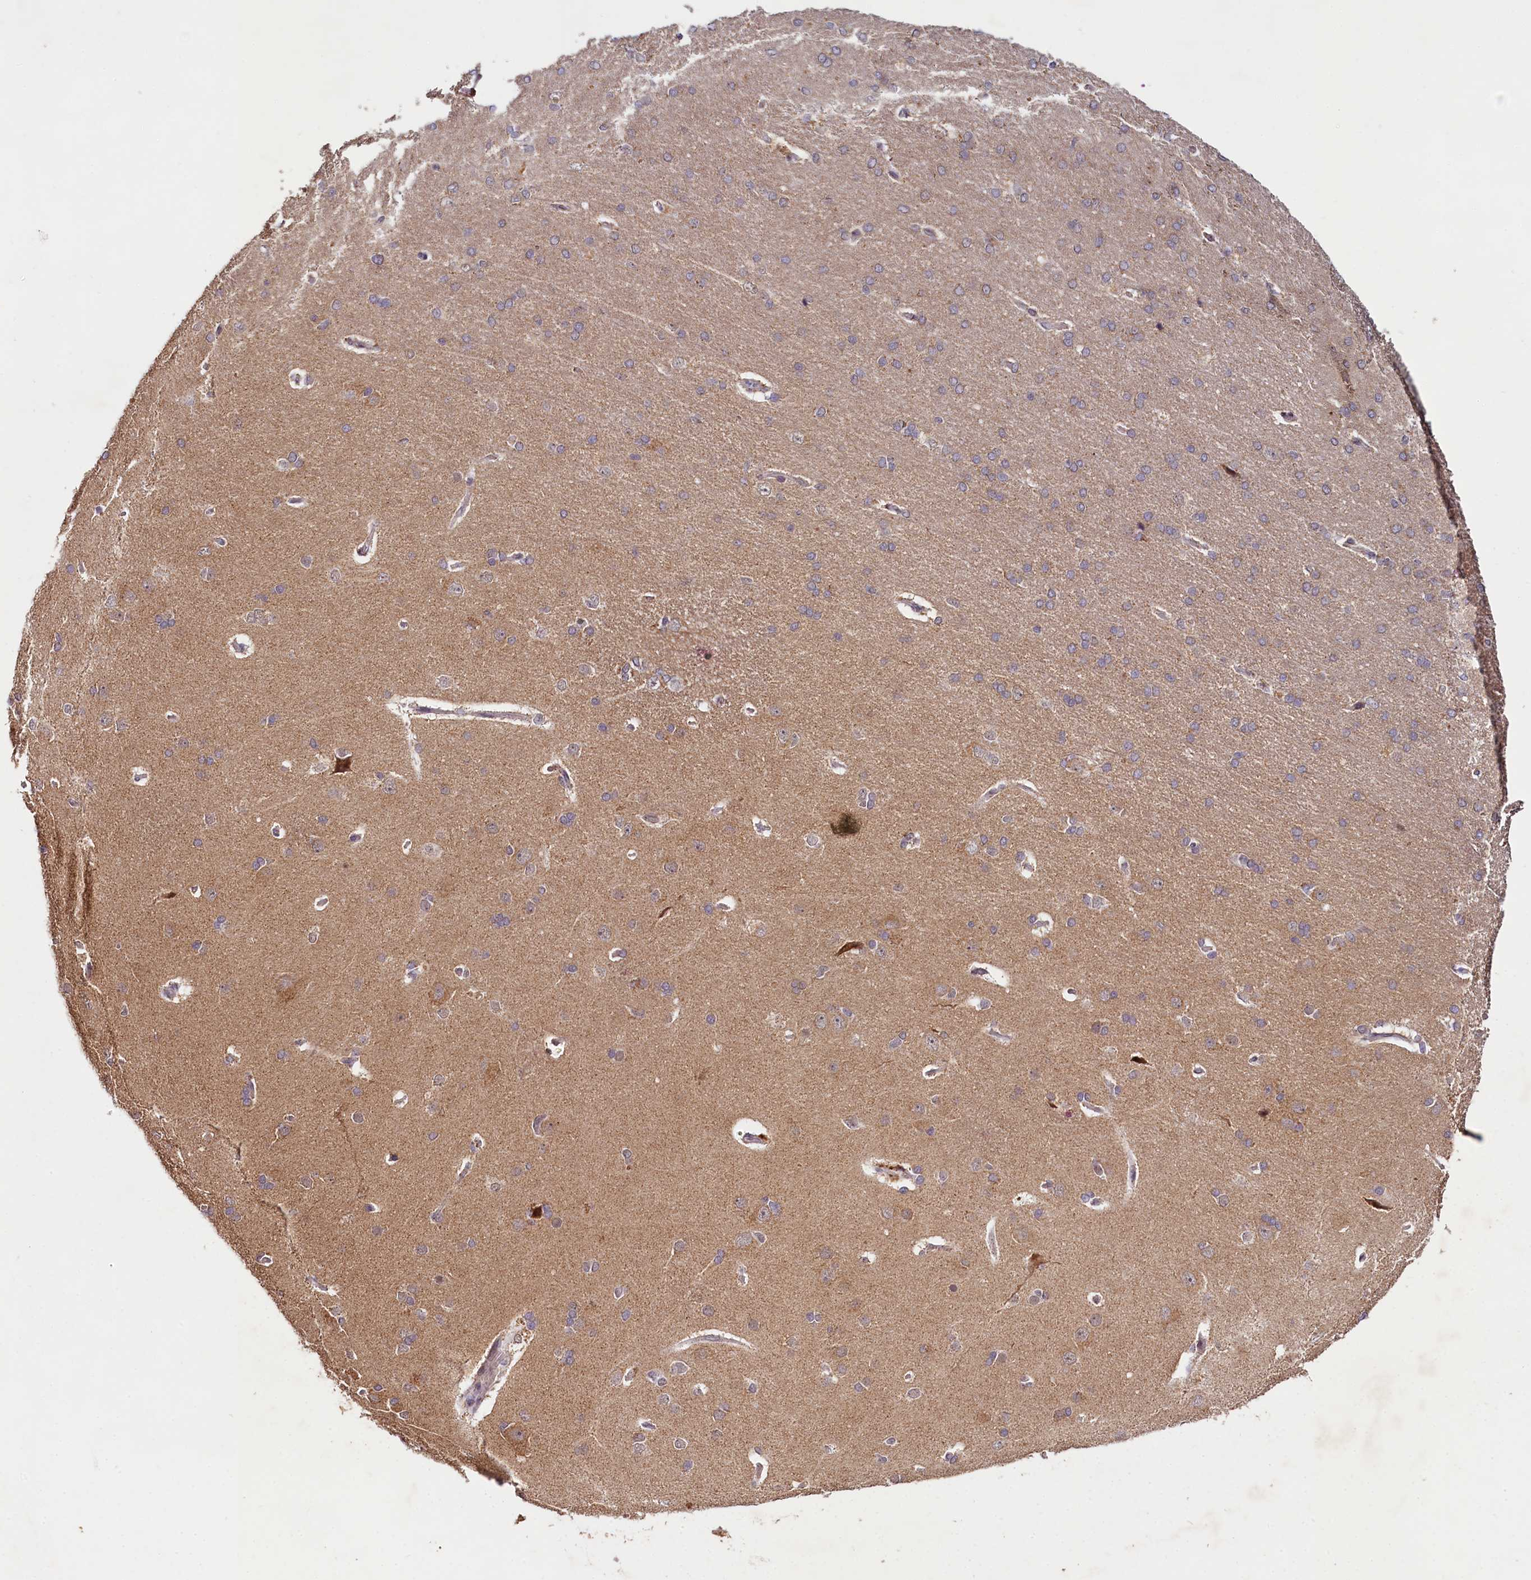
{"staining": {"intensity": "weak", "quantity": ">75%", "location": "cytoplasmic/membranous"}, "tissue": "cerebral cortex", "cell_type": "Endothelial cells", "image_type": "normal", "snomed": [{"axis": "morphology", "description": "Normal tissue, NOS"}, {"axis": "topography", "description": "Cerebral cortex"}], "caption": "Immunohistochemical staining of benign cerebral cortex shows weak cytoplasmic/membranous protein staining in approximately >75% of endothelial cells. (brown staining indicates protein expression, while blue staining denotes nuclei).", "gene": "PDE6D", "patient": {"sex": "male", "age": 62}}